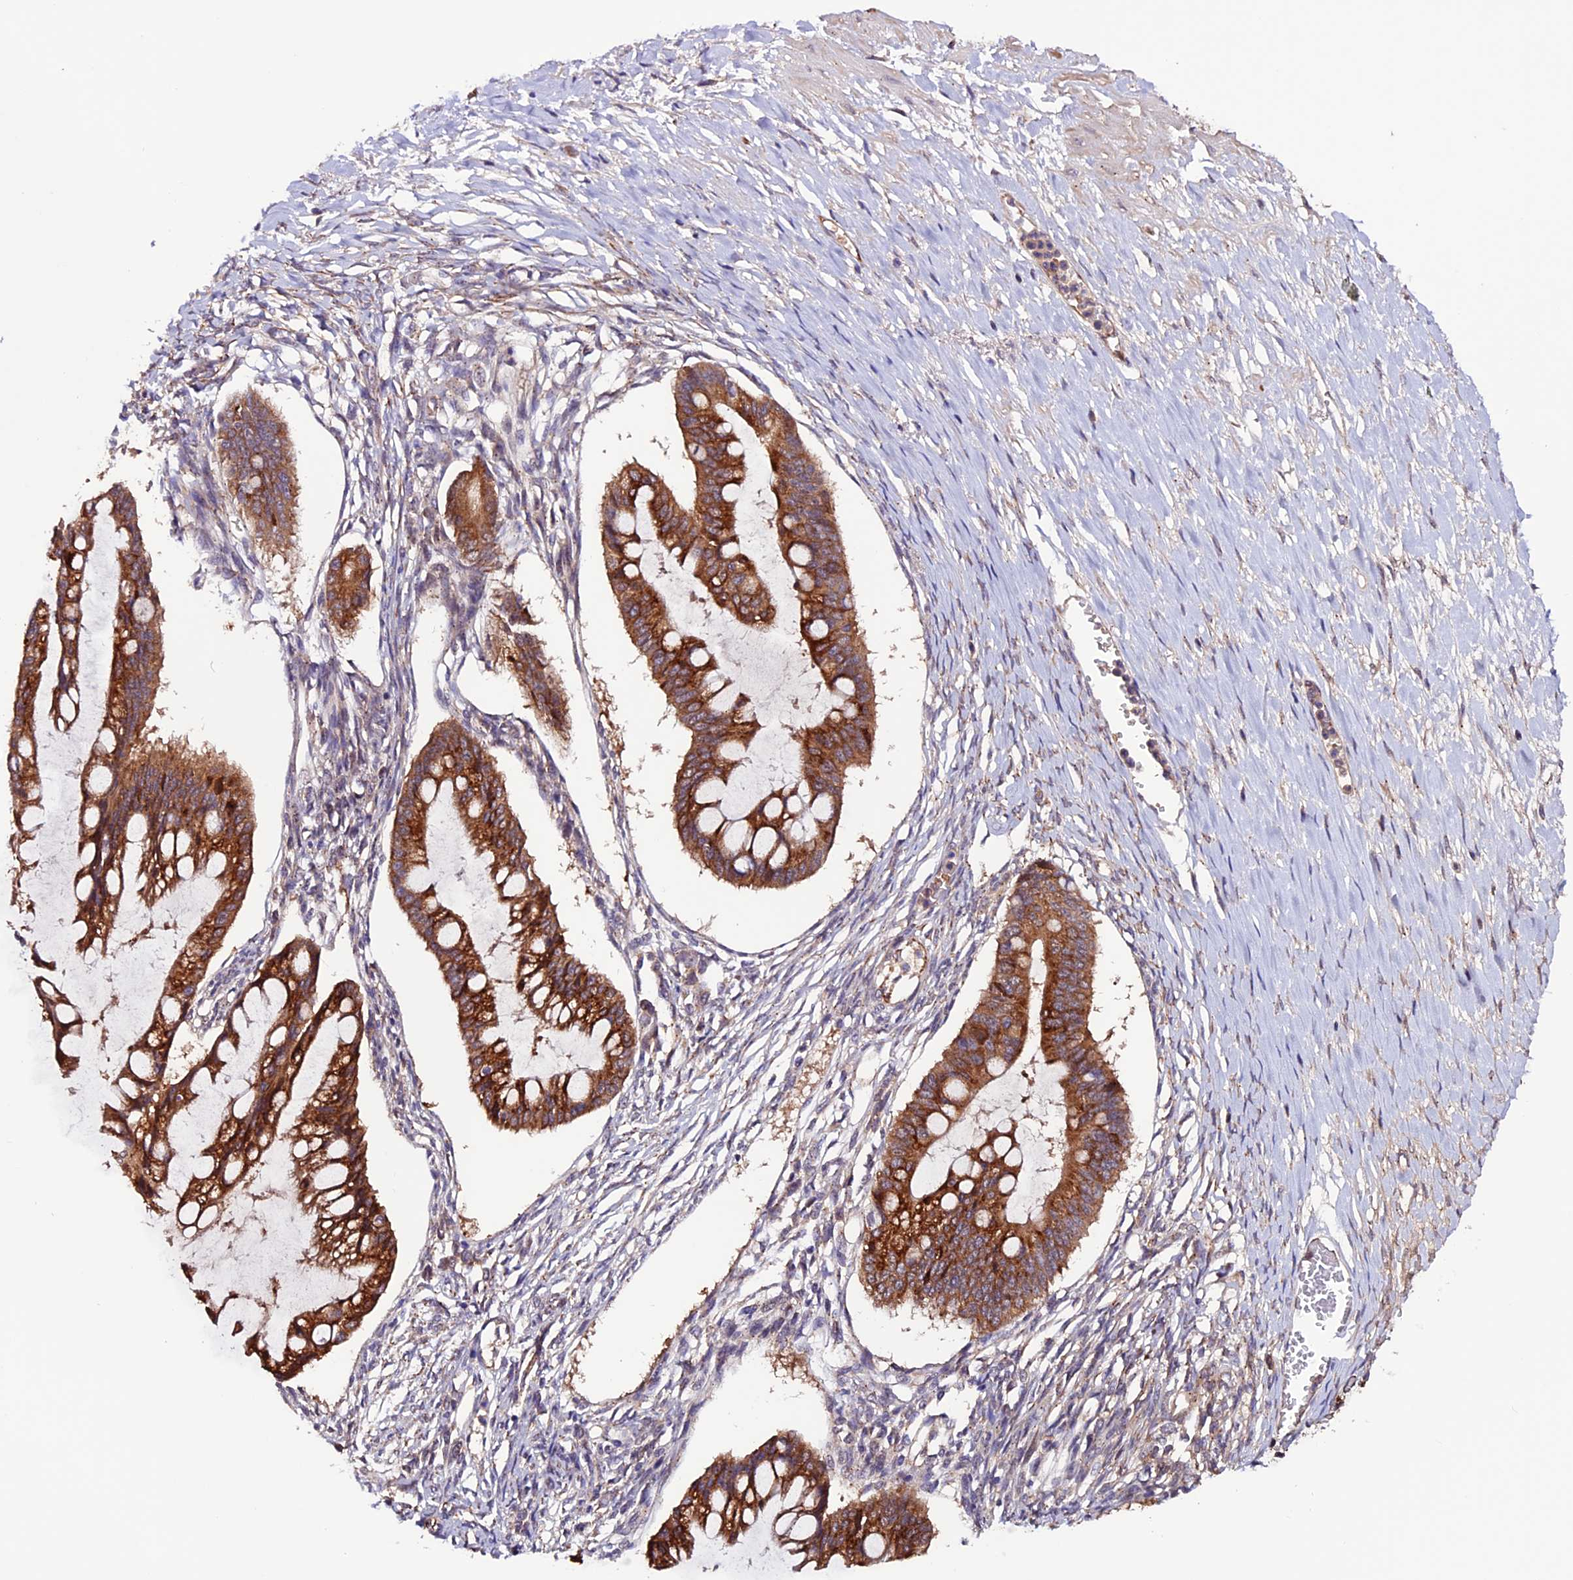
{"staining": {"intensity": "strong", "quantity": ">75%", "location": "cytoplasmic/membranous"}, "tissue": "ovarian cancer", "cell_type": "Tumor cells", "image_type": "cancer", "snomed": [{"axis": "morphology", "description": "Cystadenocarcinoma, mucinous, NOS"}, {"axis": "topography", "description": "Ovary"}], "caption": "Immunohistochemical staining of human mucinous cystadenocarcinoma (ovarian) displays high levels of strong cytoplasmic/membranous staining in about >75% of tumor cells. The staining was performed using DAB (3,3'-diaminobenzidine) to visualize the protein expression in brown, while the nuclei were stained in blue with hematoxylin (Magnification: 20x).", "gene": "RINL", "patient": {"sex": "female", "age": 73}}